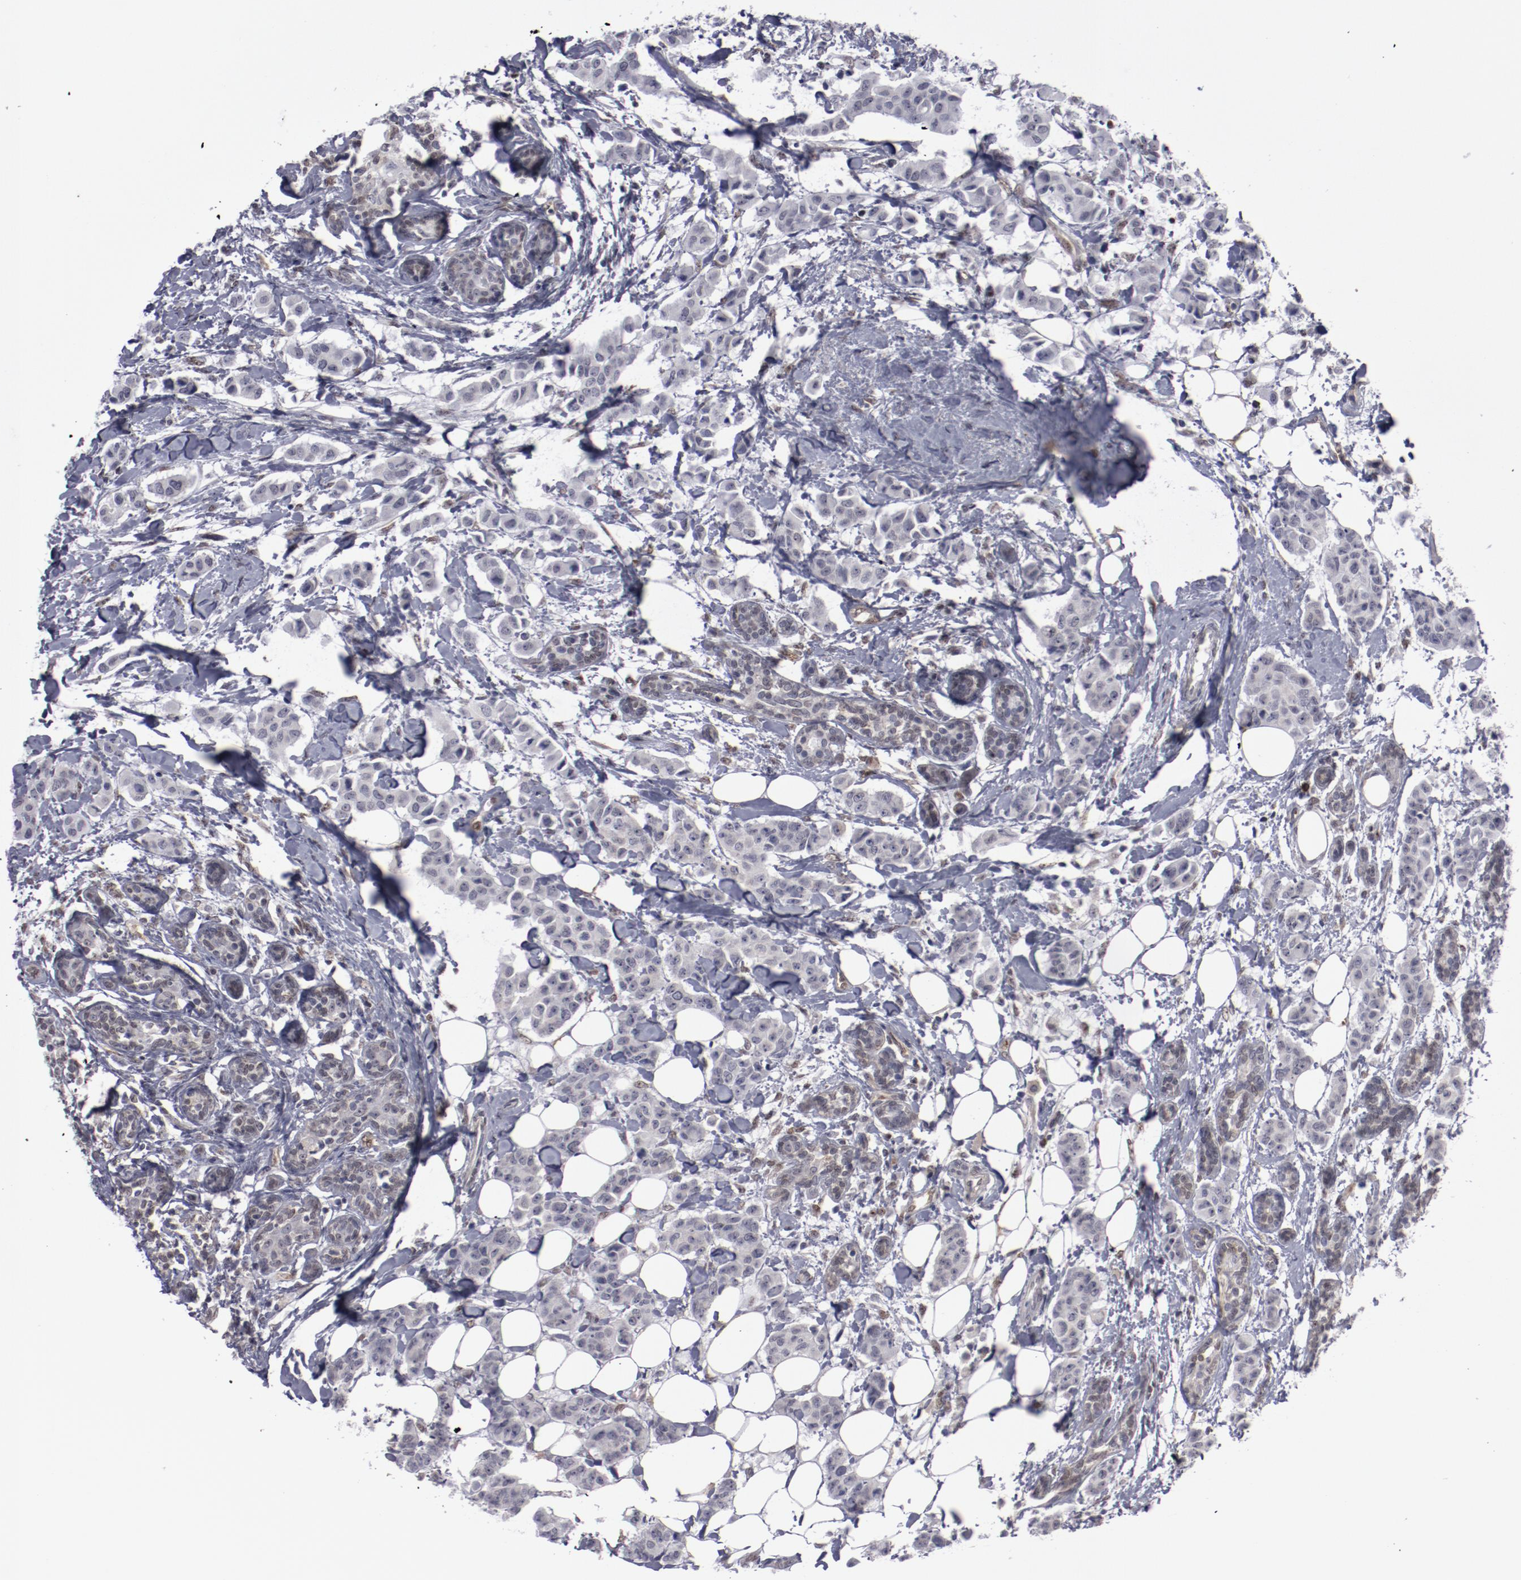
{"staining": {"intensity": "negative", "quantity": "none", "location": "none"}, "tissue": "breast cancer", "cell_type": "Tumor cells", "image_type": "cancer", "snomed": [{"axis": "morphology", "description": "Duct carcinoma"}, {"axis": "topography", "description": "Breast"}], "caption": "Protein analysis of breast cancer reveals no significant expression in tumor cells.", "gene": "LEF1", "patient": {"sex": "female", "age": 40}}